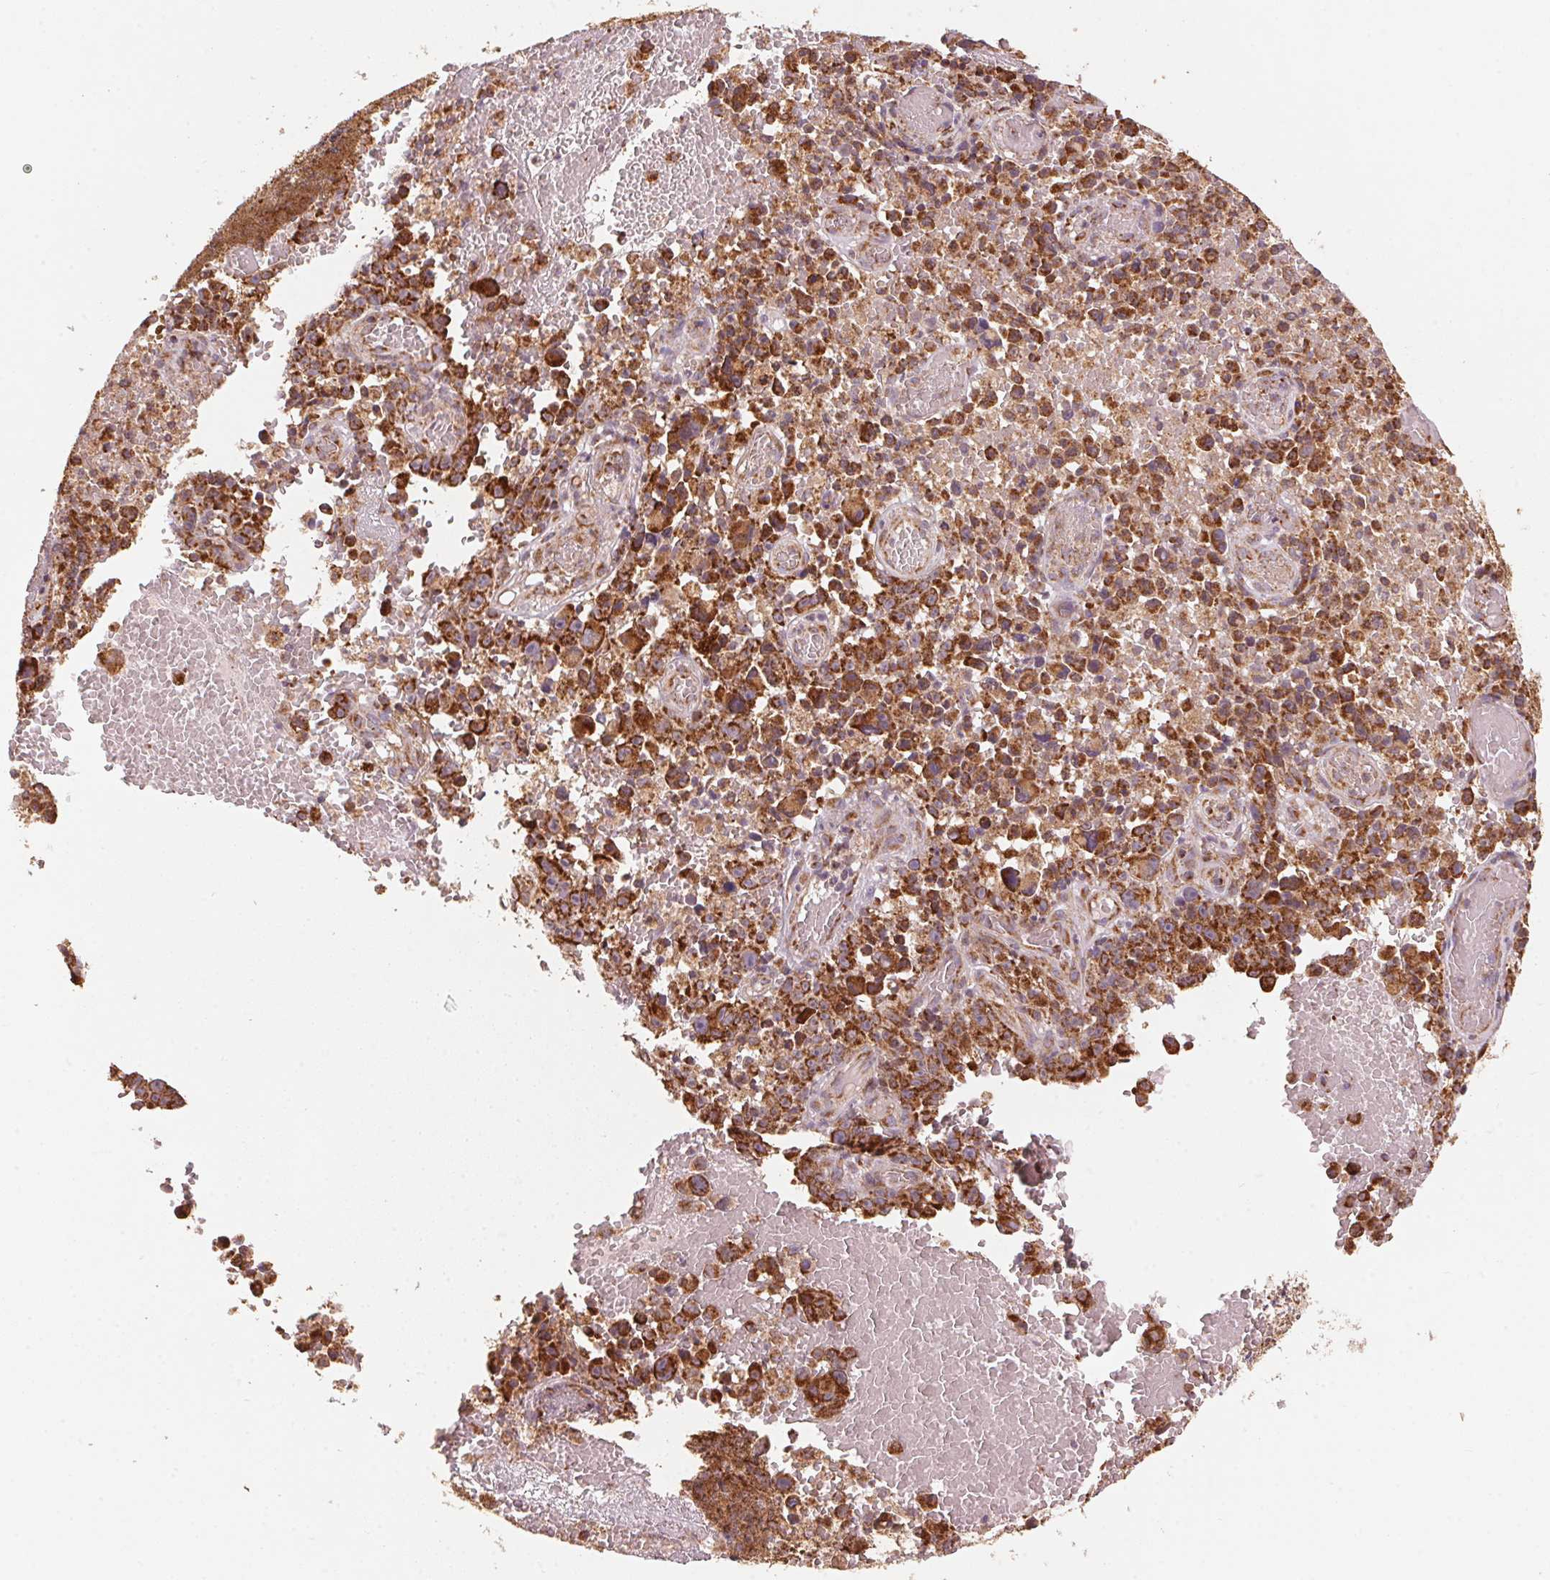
{"staining": {"intensity": "strong", "quantity": ">75%", "location": "cytoplasmic/membranous"}, "tissue": "melanoma", "cell_type": "Tumor cells", "image_type": "cancer", "snomed": [{"axis": "morphology", "description": "Malignant melanoma, NOS"}, {"axis": "topography", "description": "Skin"}], "caption": "Melanoma stained for a protein (brown) displays strong cytoplasmic/membranous positive staining in about >75% of tumor cells.", "gene": "TOMM70", "patient": {"sex": "female", "age": 82}}